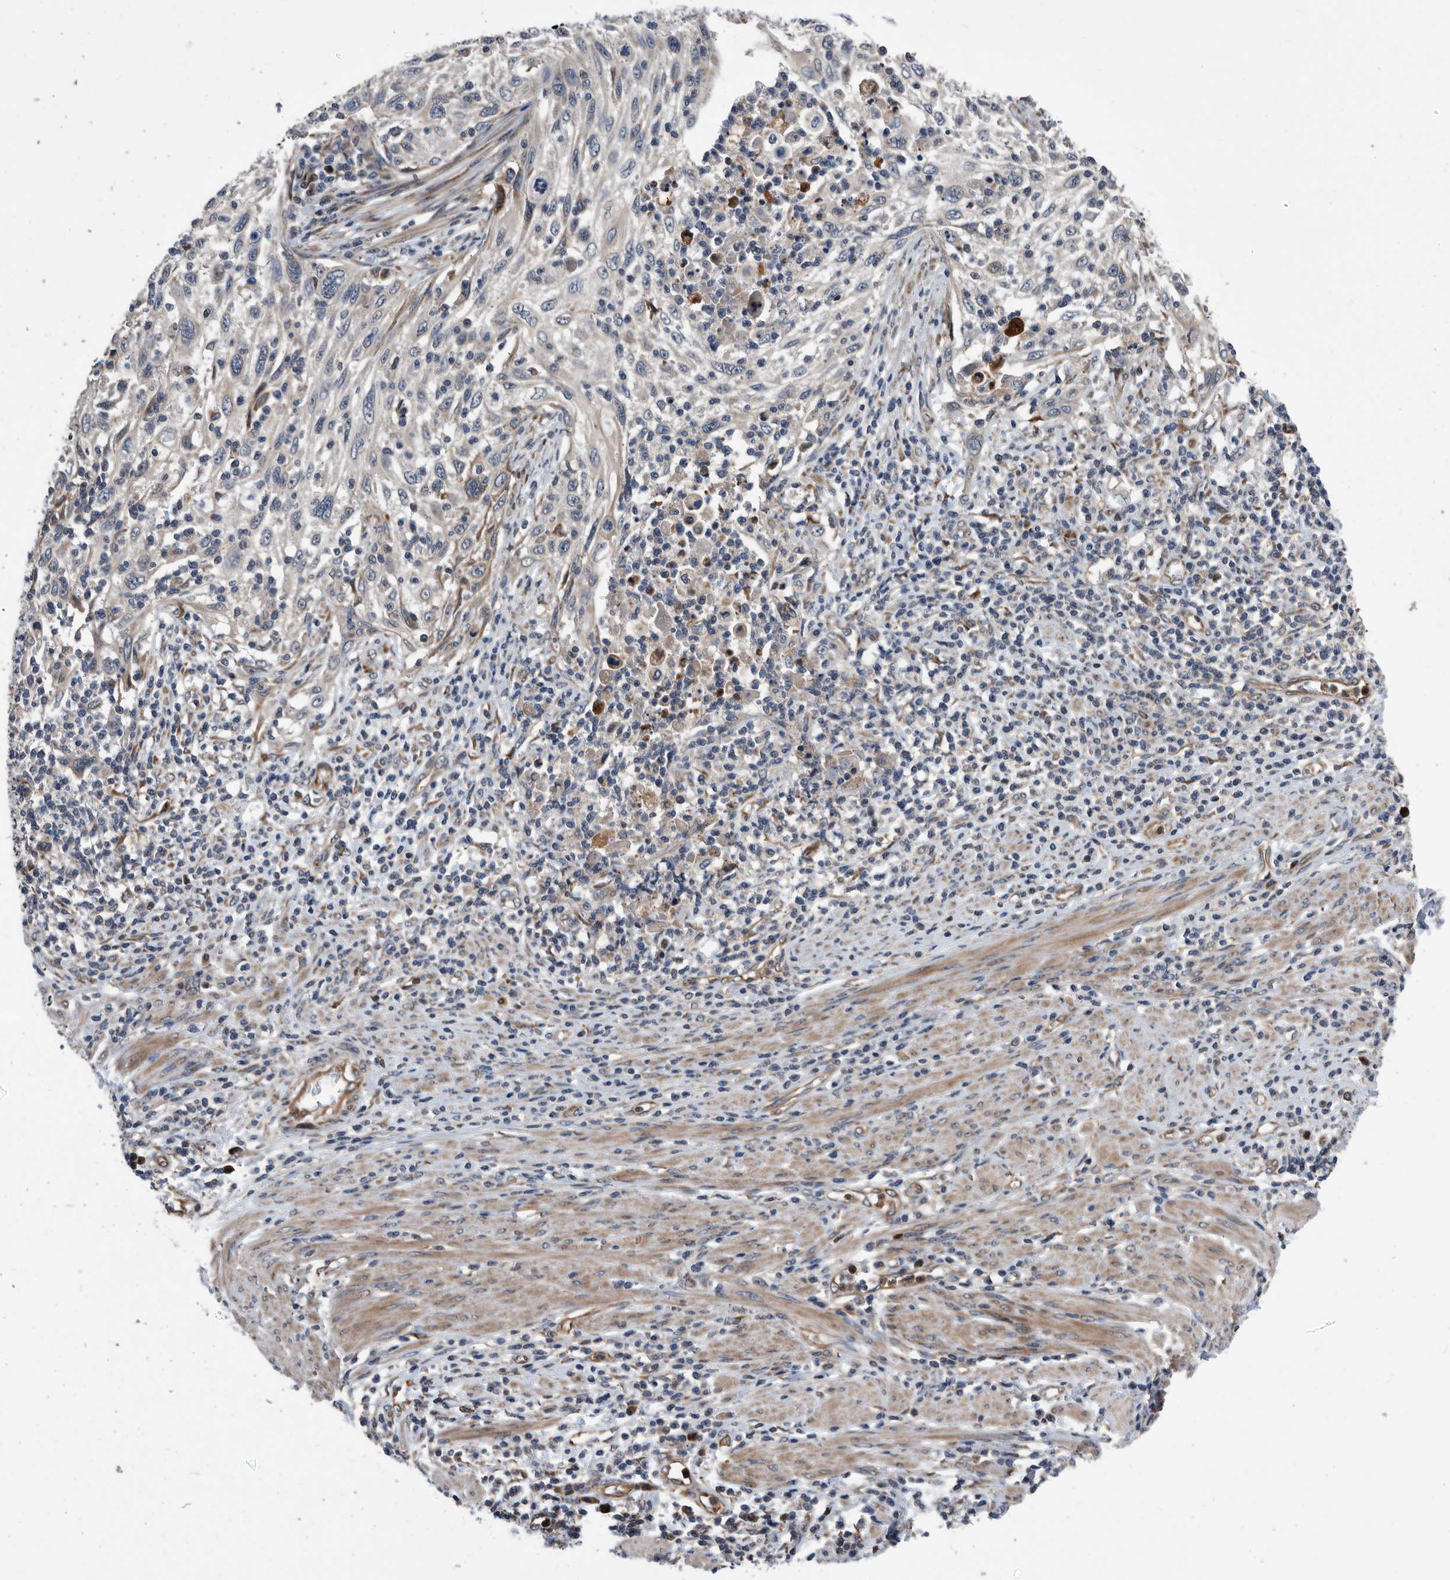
{"staining": {"intensity": "negative", "quantity": "none", "location": "none"}, "tissue": "cervical cancer", "cell_type": "Tumor cells", "image_type": "cancer", "snomed": [{"axis": "morphology", "description": "Squamous cell carcinoma, NOS"}, {"axis": "topography", "description": "Cervix"}], "caption": "Immunohistochemical staining of human cervical cancer reveals no significant staining in tumor cells.", "gene": "SERINC2", "patient": {"sex": "female", "age": 70}}